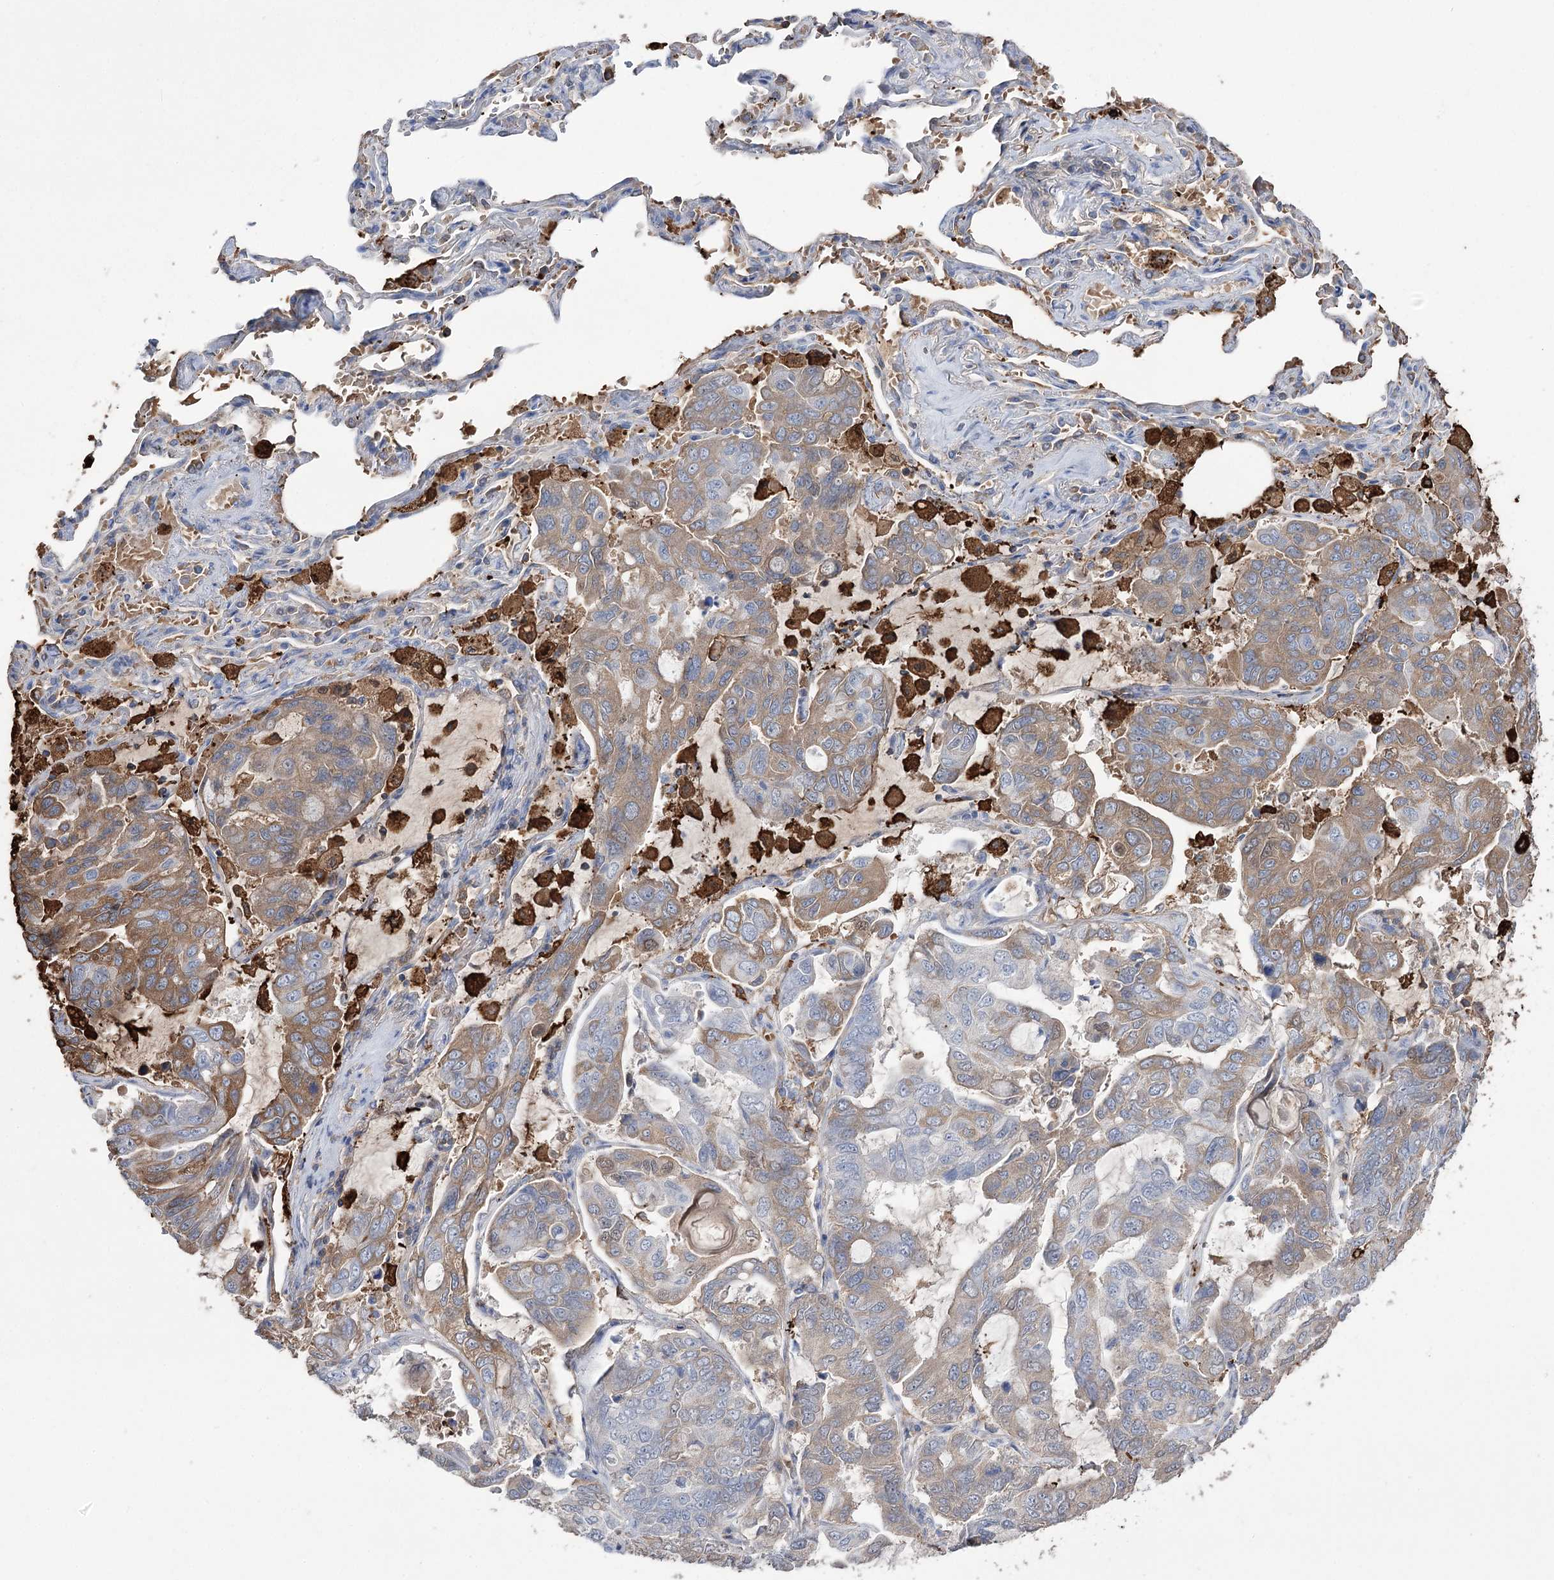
{"staining": {"intensity": "moderate", "quantity": "25%-75%", "location": "cytoplasmic/membranous"}, "tissue": "lung cancer", "cell_type": "Tumor cells", "image_type": "cancer", "snomed": [{"axis": "morphology", "description": "Adenocarcinoma, NOS"}, {"axis": "topography", "description": "Lung"}], "caption": "IHC staining of lung adenocarcinoma, which demonstrates medium levels of moderate cytoplasmic/membranous positivity in approximately 25%-75% of tumor cells indicating moderate cytoplasmic/membranous protein expression. The staining was performed using DAB (3,3'-diaminobenzidine) (brown) for protein detection and nuclei were counterstained in hematoxylin (blue).", "gene": "ZNF622", "patient": {"sex": "male", "age": 64}}